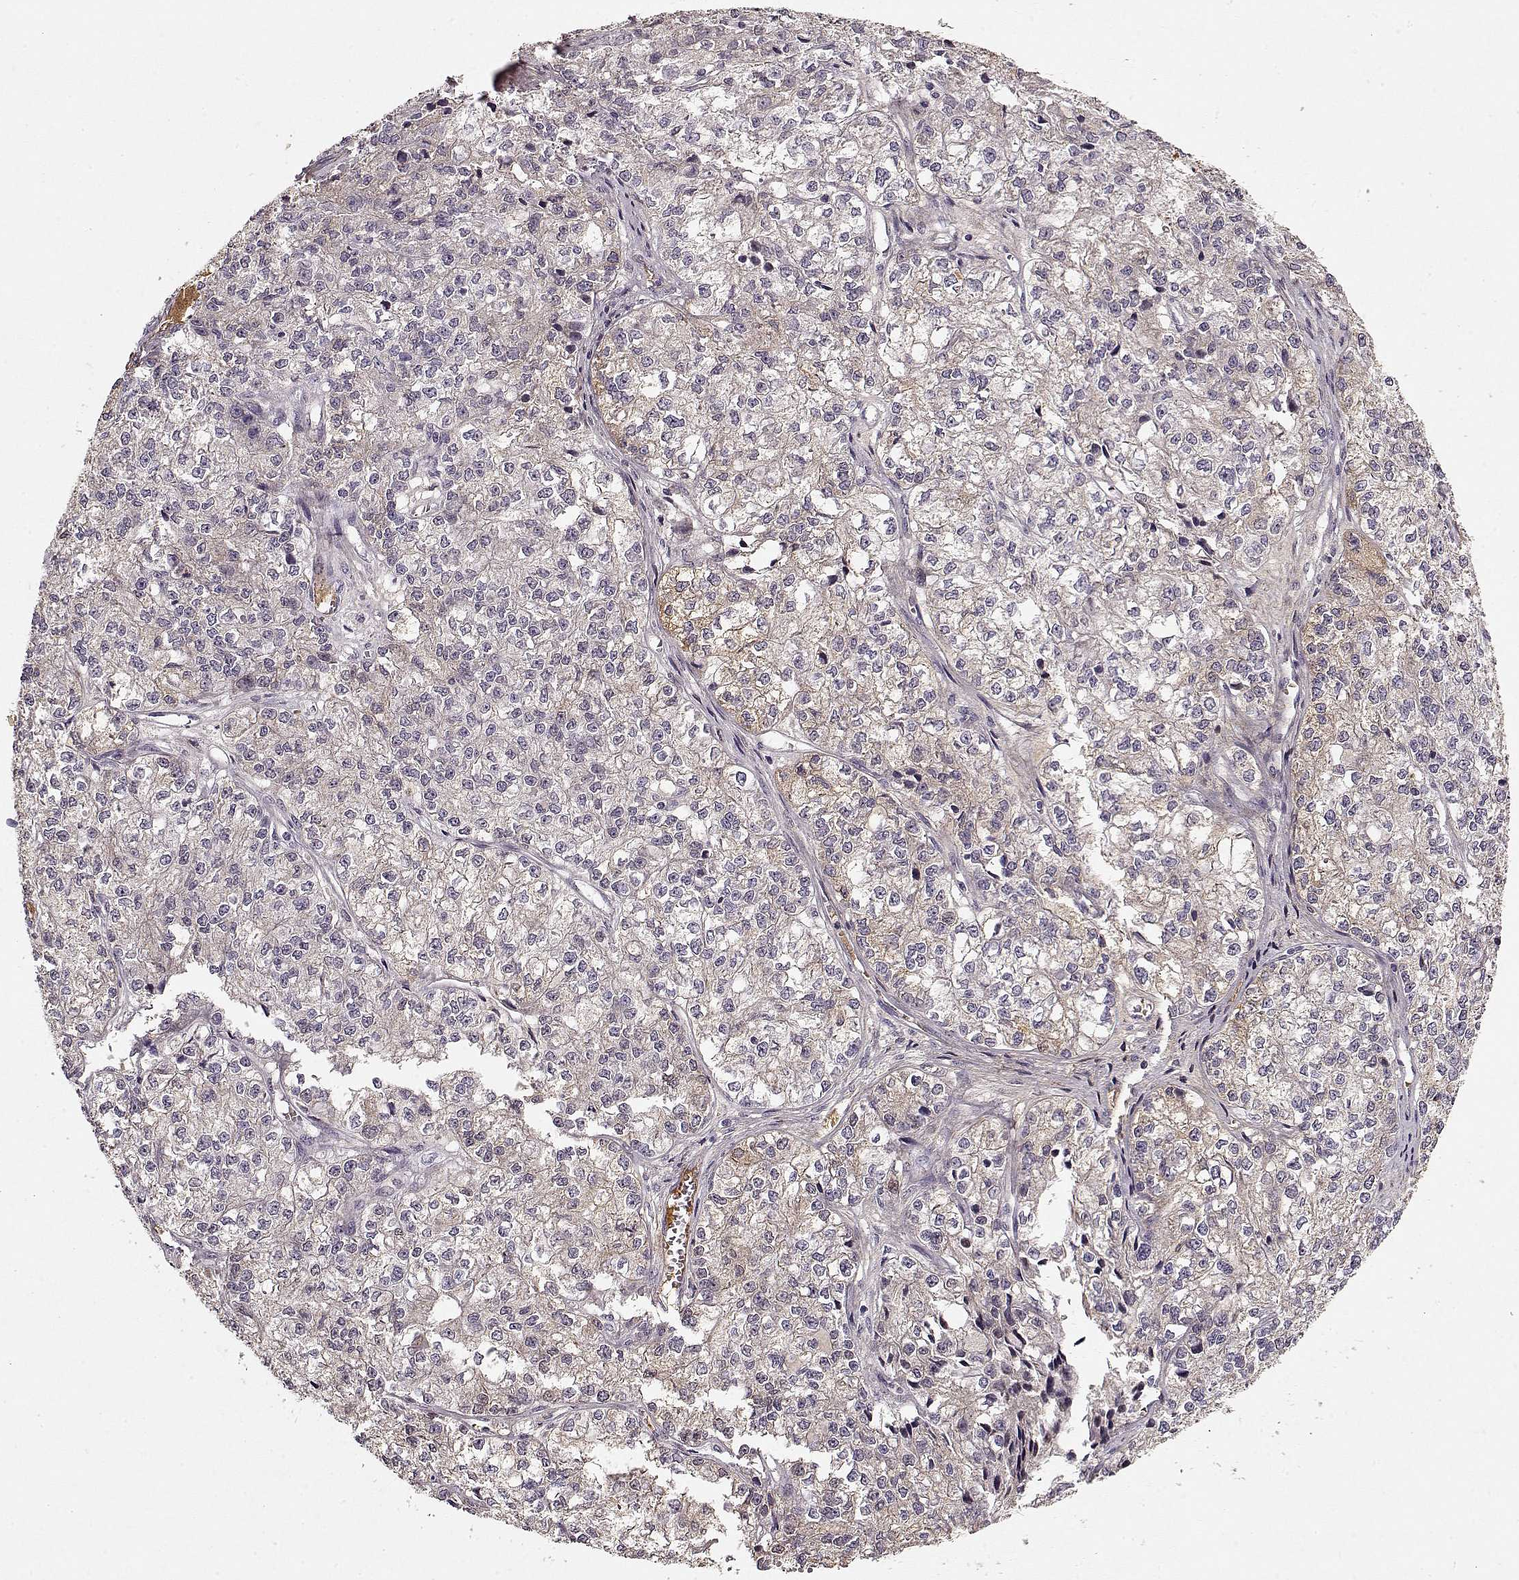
{"staining": {"intensity": "moderate", "quantity": "25%-75%", "location": "cytoplasmic/membranous"}, "tissue": "ovarian cancer", "cell_type": "Tumor cells", "image_type": "cancer", "snomed": [{"axis": "morphology", "description": "Carcinoma, endometroid"}, {"axis": "topography", "description": "Ovary"}], "caption": "Immunohistochemical staining of human ovarian cancer reveals medium levels of moderate cytoplasmic/membranous protein expression in about 25%-75% of tumor cells.", "gene": "LUM", "patient": {"sex": "female", "age": 64}}